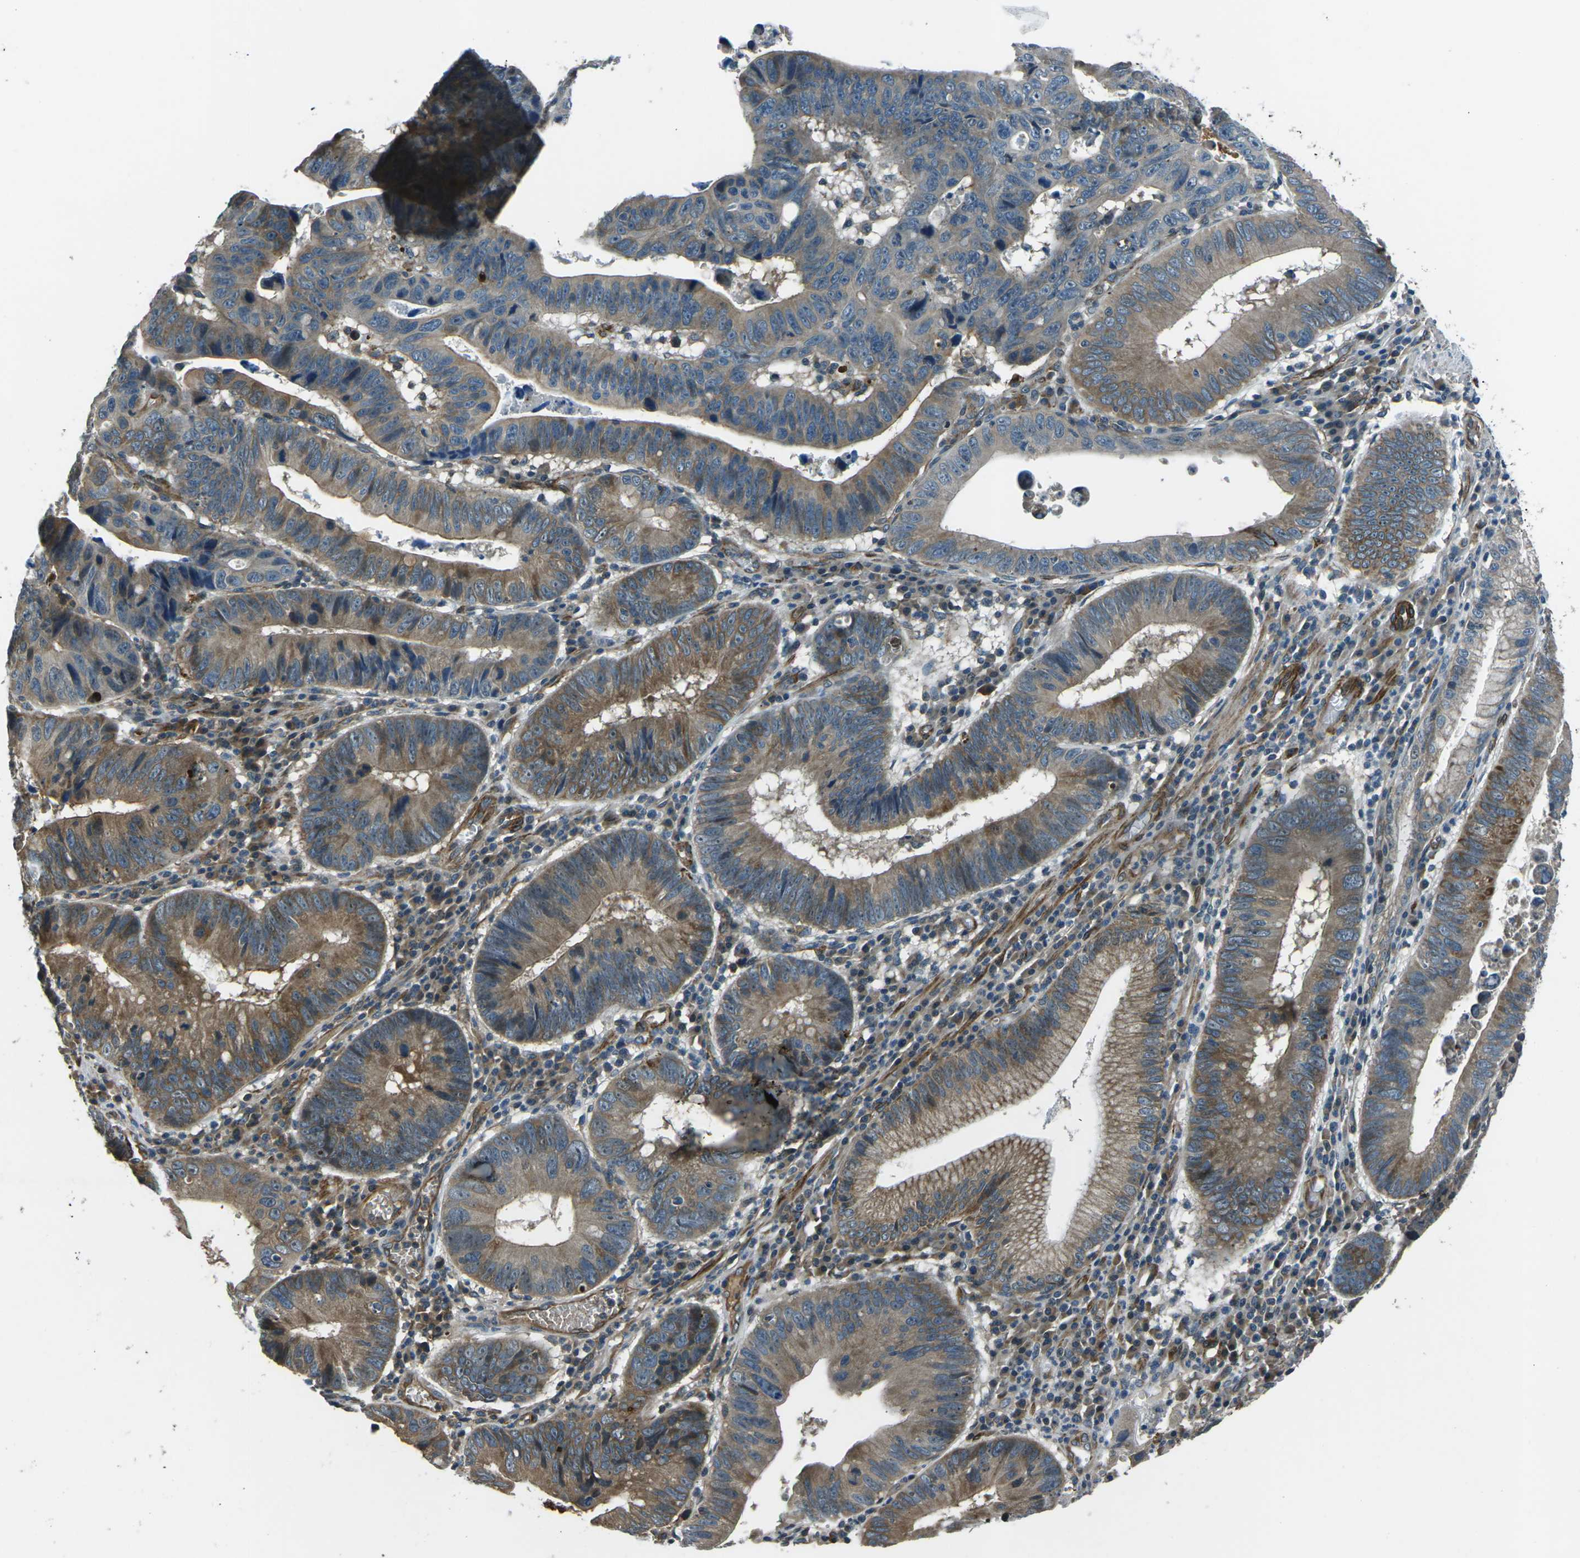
{"staining": {"intensity": "moderate", "quantity": "25%-75%", "location": "cytoplasmic/membranous"}, "tissue": "stomach cancer", "cell_type": "Tumor cells", "image_type": "cancer", "snomed": [{"axis": "morphology", "description": "Adenocarcinoma, NOS"}, {"axis": "topography", "description": "Stomach"}], "caption": "Protein staining of stomach adenocarcinoma tissue reveals moderate cytoplasmic/membranous staining in approximately 25%-75% of tumor cells.", "gene": "AFAP1", "patient": {"sex": "male", "age": 59}}